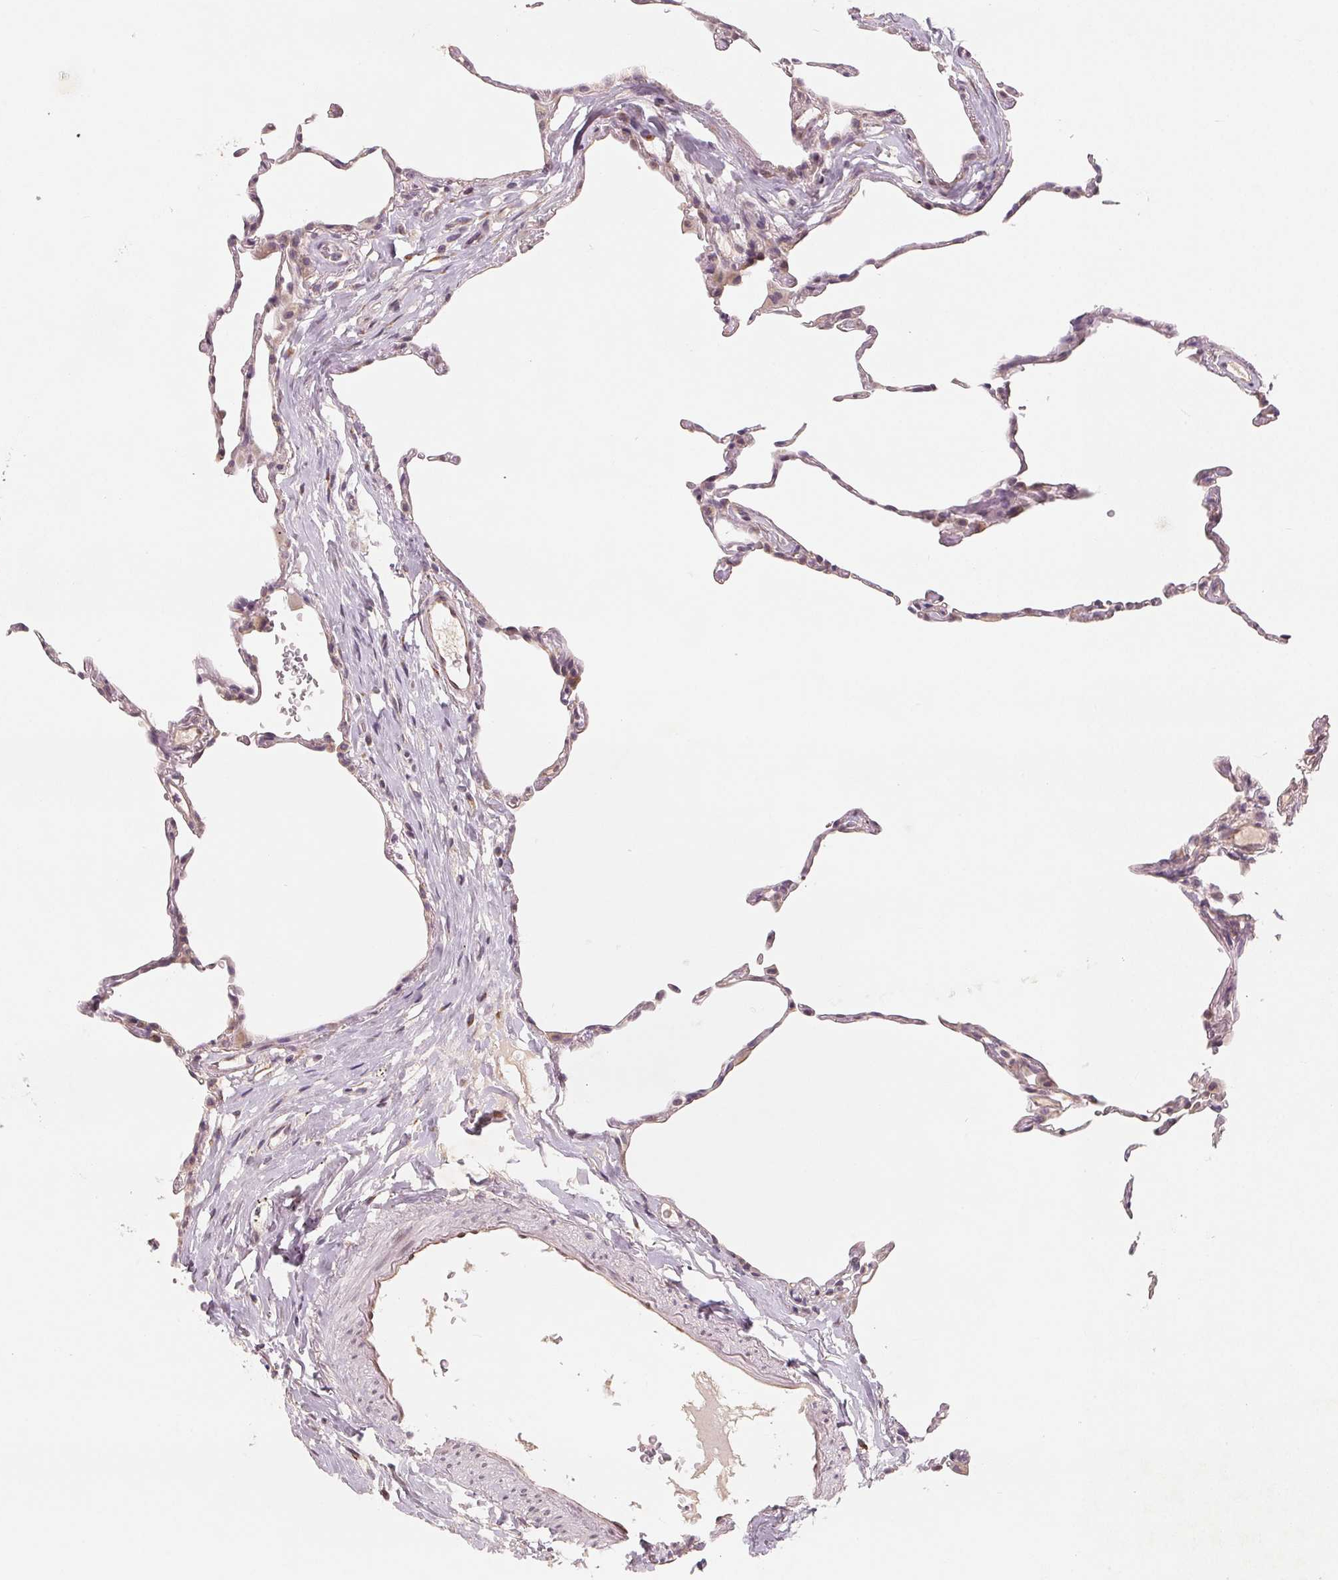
{"staining": {"intensity": "weak", "quantity": "<25%", "location": "cytoplasmic/membranous"}, "tissue": "lung", "cell_type": "Alveolar cells", "image_type": "normal", "snomed": [{"axis": "morphology", "description": "Normal tissue, NOS"}, {"axis": "topography", "description": "Lung"}], "caption": "Unremarkable lung was stained to show a protein in brown. There is no significant expression in alveolar cells. (DAB IHC with hematoxylin counter stain).", "gene": "TMSB15B", "patient": {"sex": "female", "age": 57}}